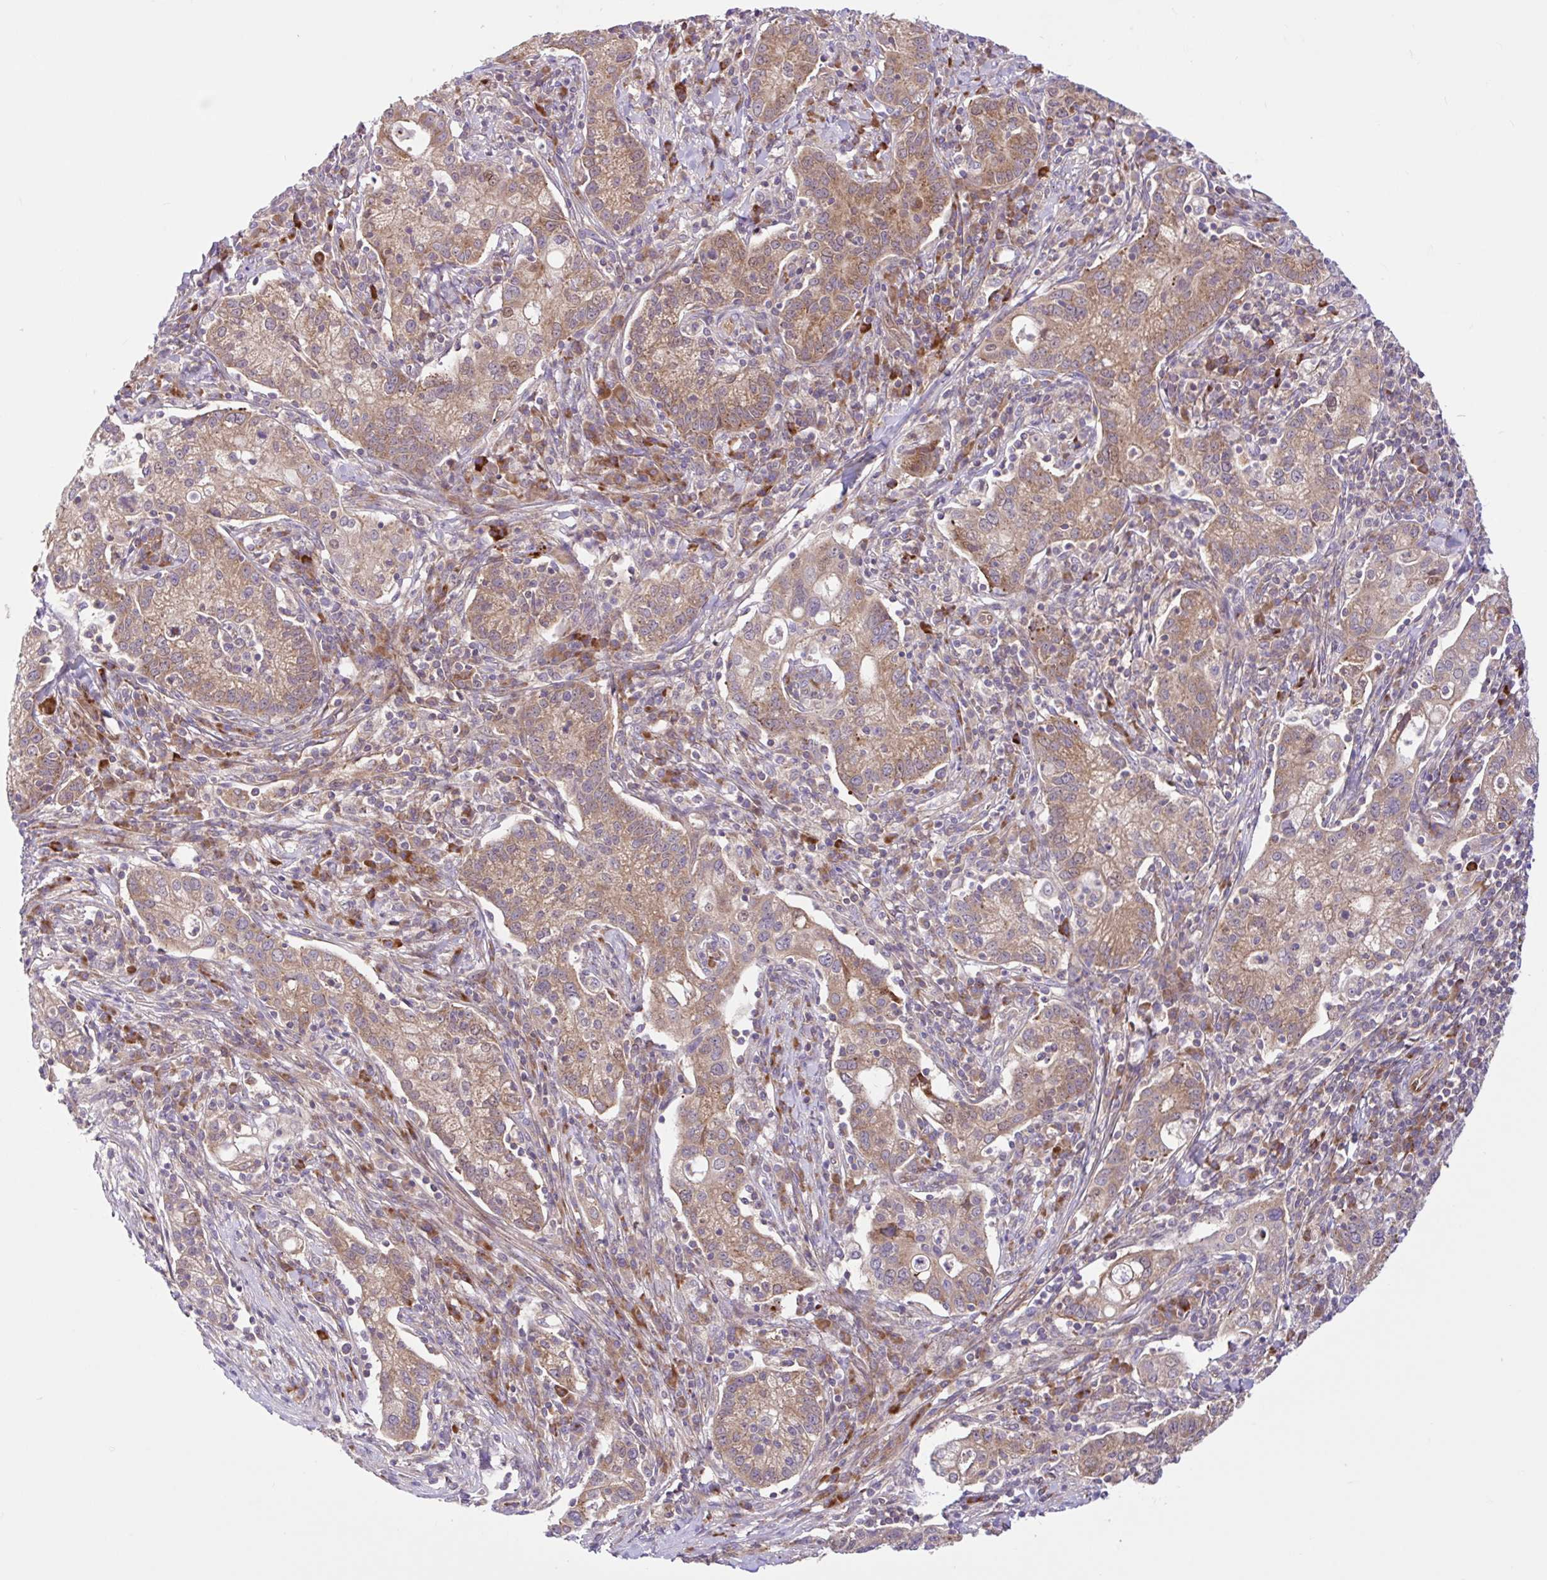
{"staining": {"intensity": "moderate", "quantity": ">75%", "location": "cytoplasmic/membranous"}, "tissue": "cervical cancer", "cell_type": "Tumor cells", "image_type": "cancer", "snomed": [{"axis": "morphology", "description": "Normal tissue, NOS"}, {"axis": "morphology", "description": "Adenocarcinoma, NOS"}, {"axis": "topography", "description": "Cervix"}], "caption": "The histopathology image exhibits a brown stain indicating the presence of a protein in the cytoplasmic/membranous of tumor cells in cervical adenocarcinoma. Nuclei are stained in blue.", "gene": "NTPCR", "patient": {"sex": "female", "age": 44}}